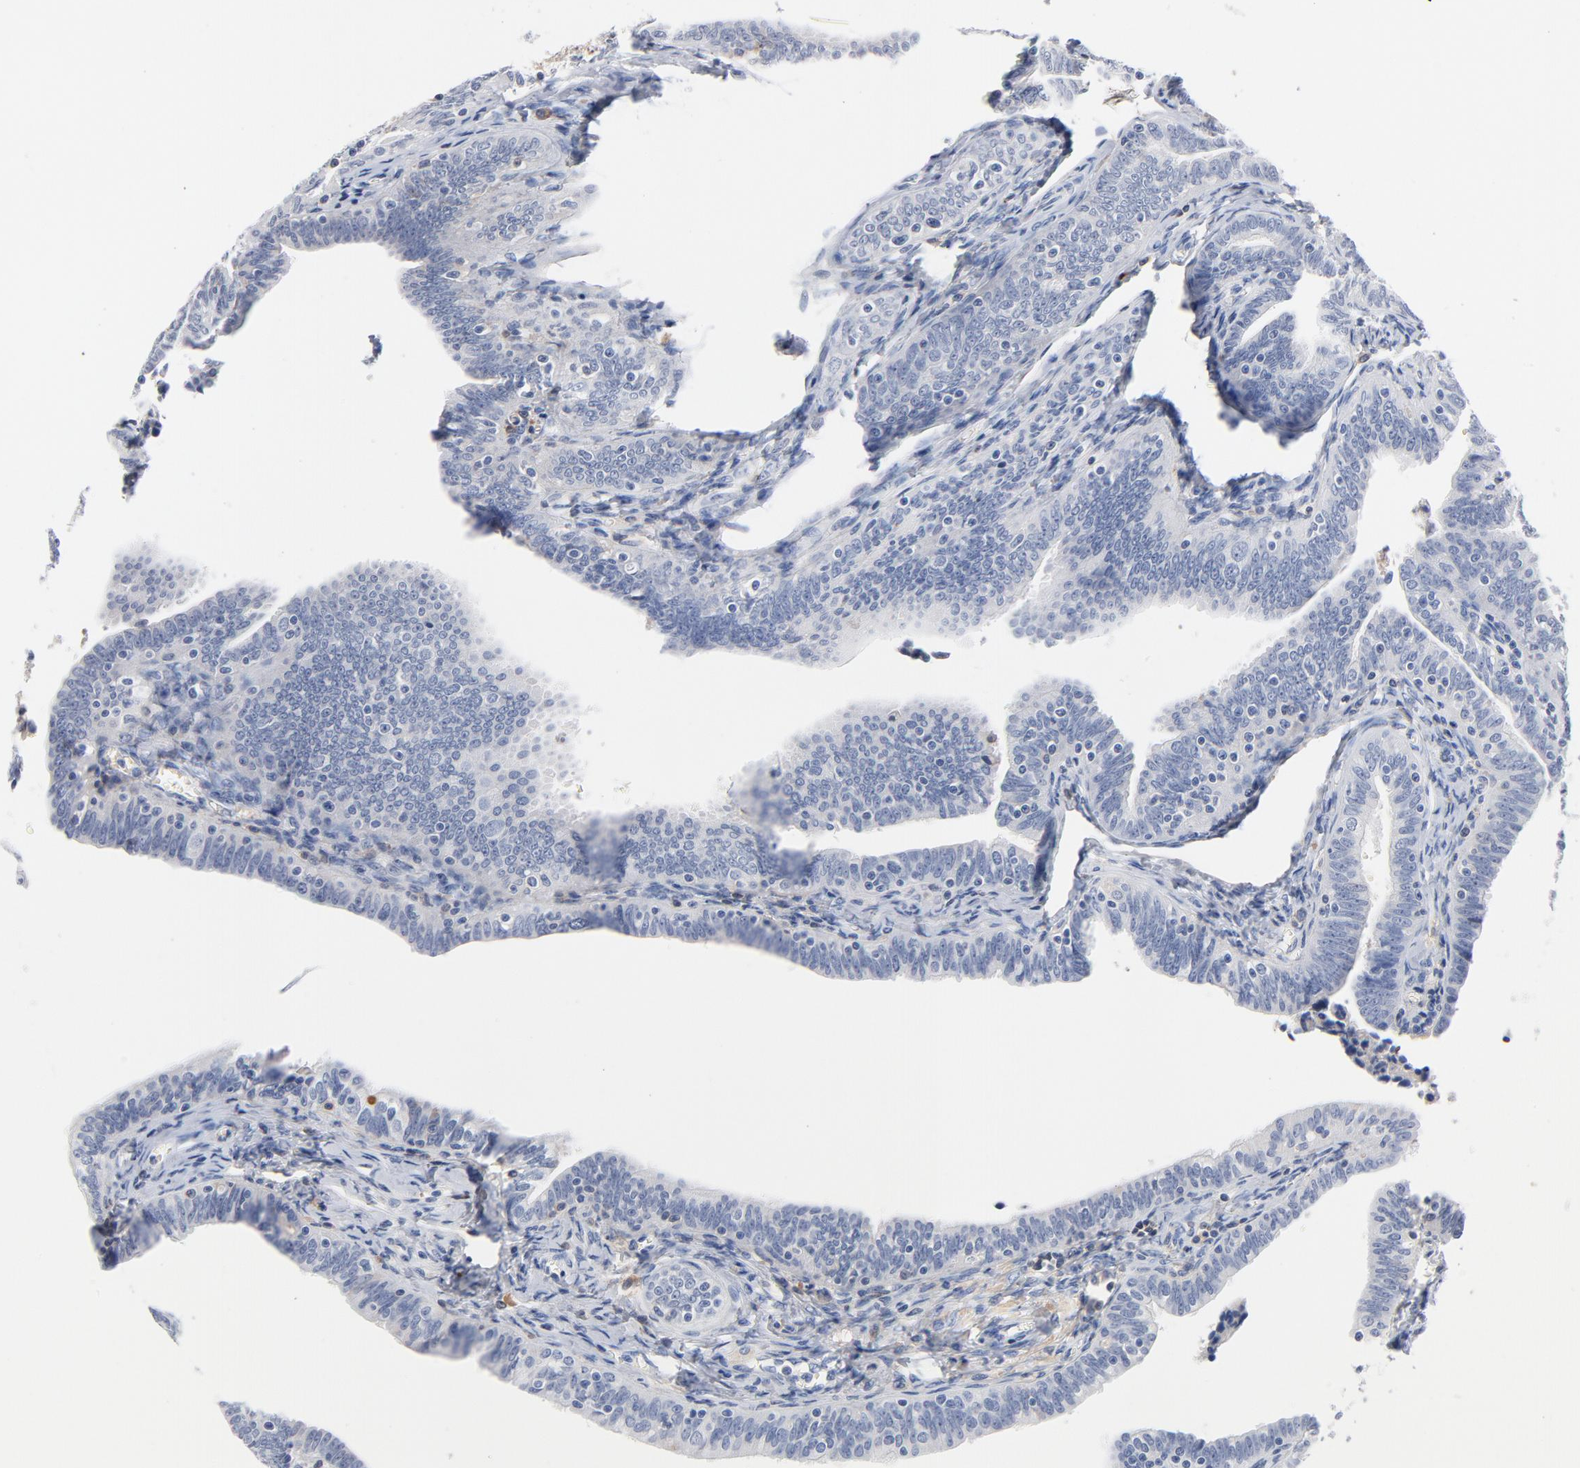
{"staining": {"intensity": "negative", "quantity": "none", "location": "none"}, "tissue": "fallopian tube", "cell_type": "Glandular cells", "image_type": "normal", "snomed": [{"axis": "morphology", "description": "Normal tissue, NOS"}, {"axis": "topography", "description": "Fallopian tube"}, {"axis": "topography", "description": "Ovary"}], "caption": "DAB immunohistochemical staining of normal human fallopian tube shows no significant positivity in glandular cells.", "gene": "SERPINA4", "patient": {"sex": "female", "age": 69}}